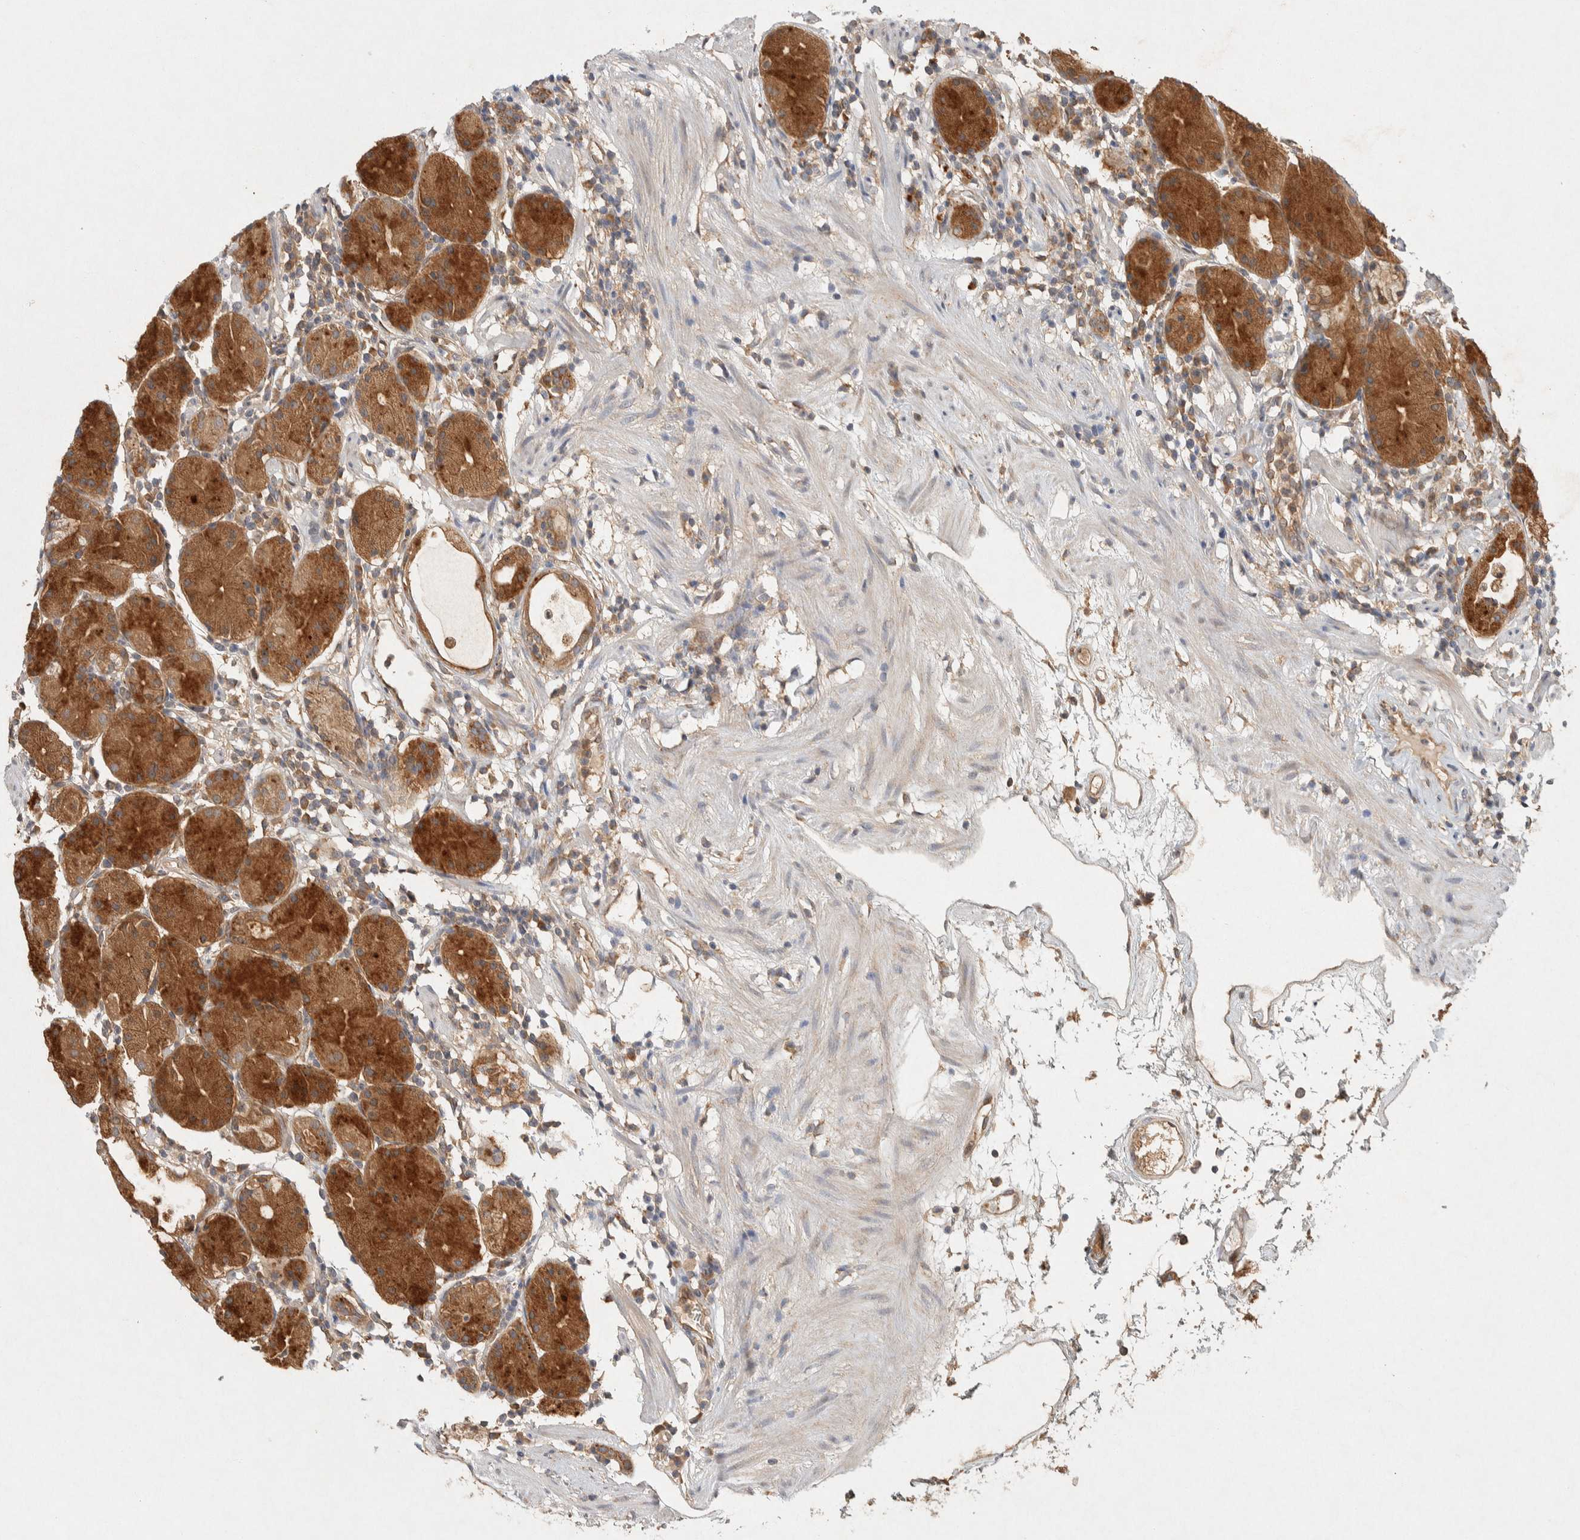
{"staining": {"intensity": "moderate", "quantity": ">75%", "location": "cytoplasmic/membranous"}, "tissue": "stomach", "cell_type": "Glandular cells", "image_type": "normal", "snomed": [{"axis": "morphology", "description": "Normal tissue, NOS"}, {"axis": "topography", "description": "Stomach"}, {"axis": "topography", "description": "Stomach, lower"}], "caption": "Moderate cytoplasmic/membranous staining for a protein is seen in about >75% of glandular cells of benign stomach using IHC.", "gene": "PXK", "patient": {"sex": "female", "age": 75}}